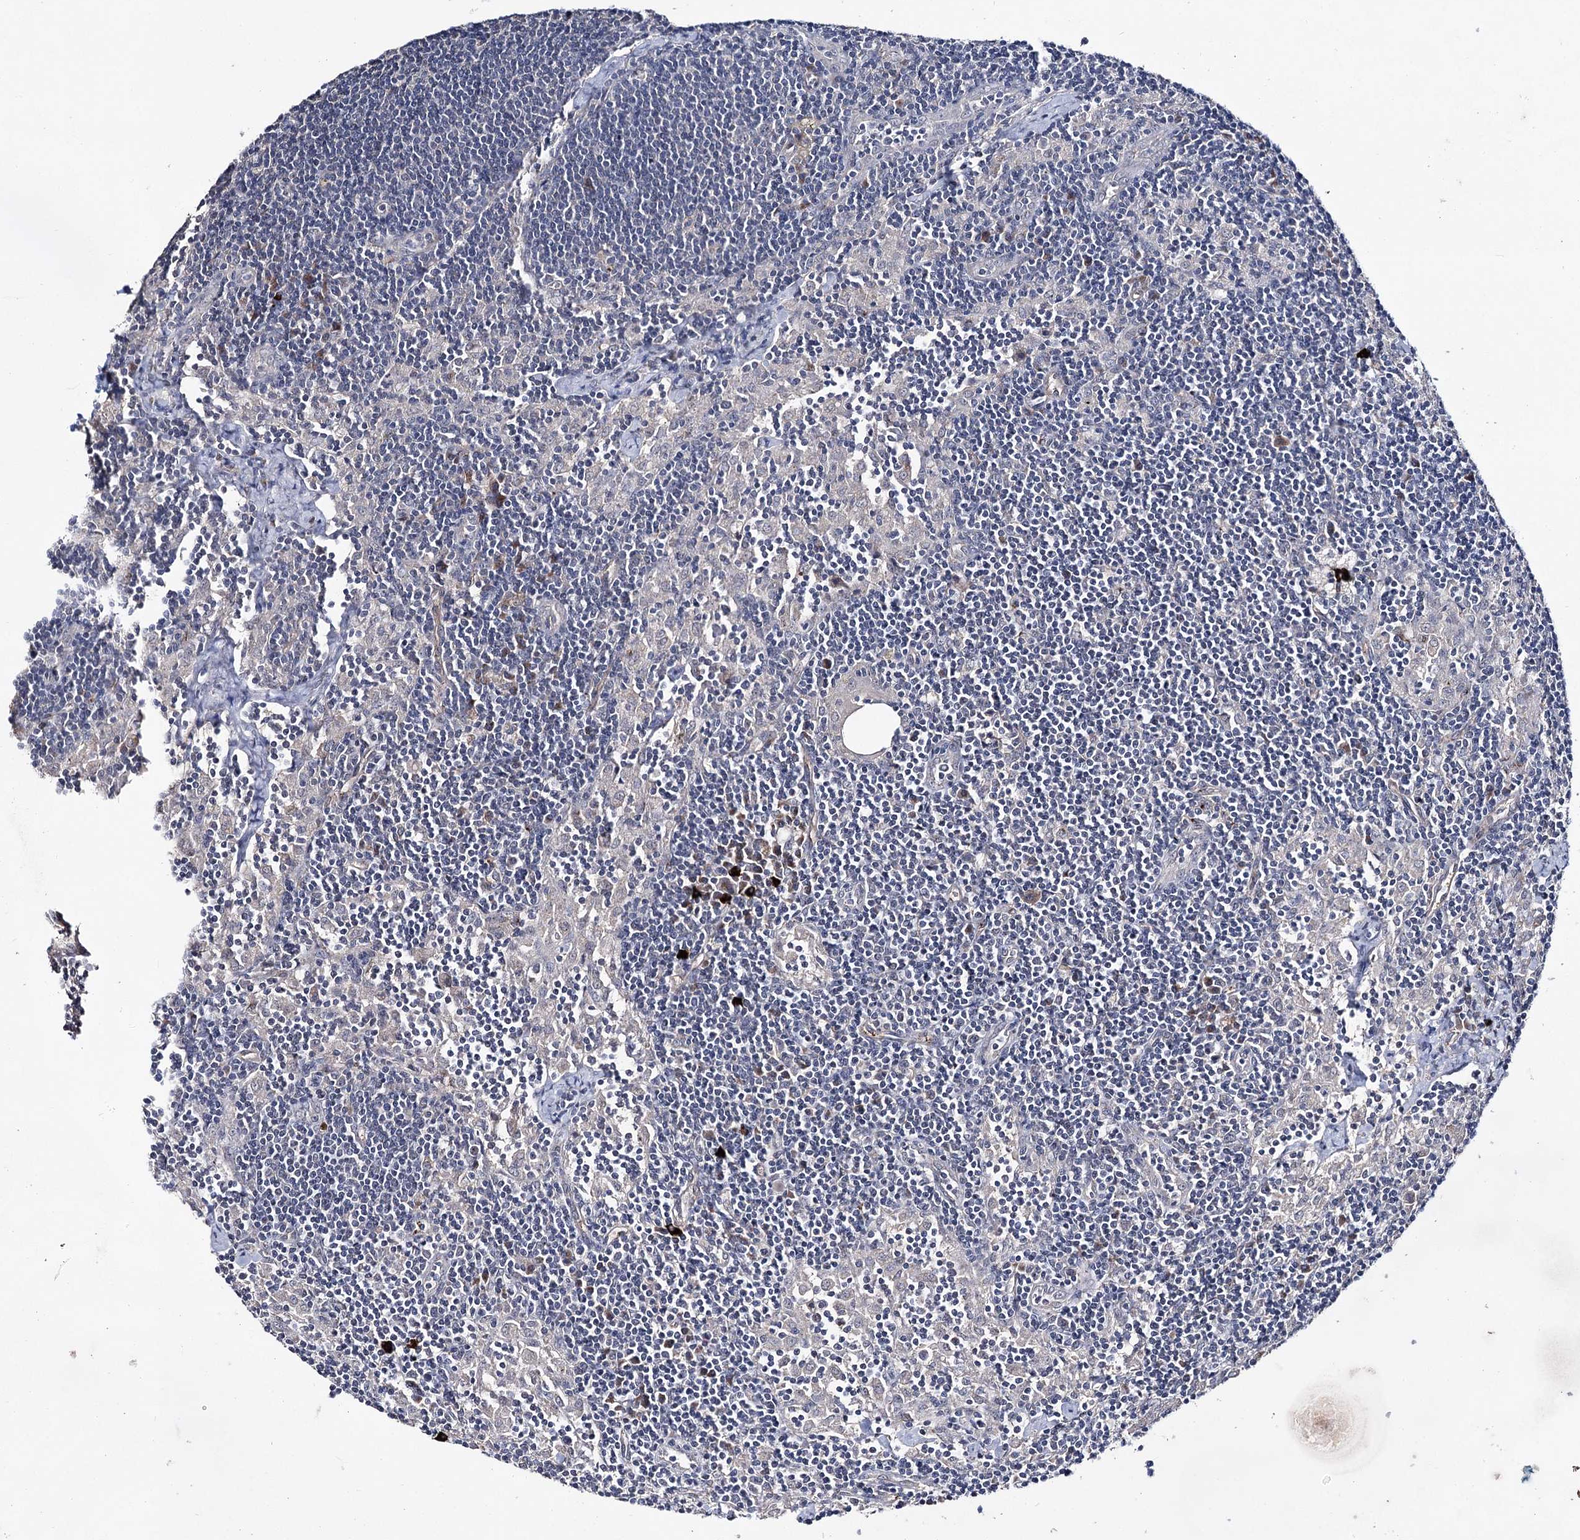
{"staining": {"intensity": "negative", "quantity": "none", "location": "none"}, "tissue": "lymph node", "cell_type": "Germinal center cells", "image_type": "normal", "snomed": [{"axis": "morphology", "description": "Normal tissue, NOS"}, {"axis": "topography", "description": "Lymph node"}], "caption": "Immunohistochemistry (IHC) of unremarkable lymph node reveals no positivity in germinal center cells. (Immunohistochemistry (IHC), brightfield microscopy, high magnification).", "gene": "SEMA4G", "patient": {"sex": "male", "age": 24}}